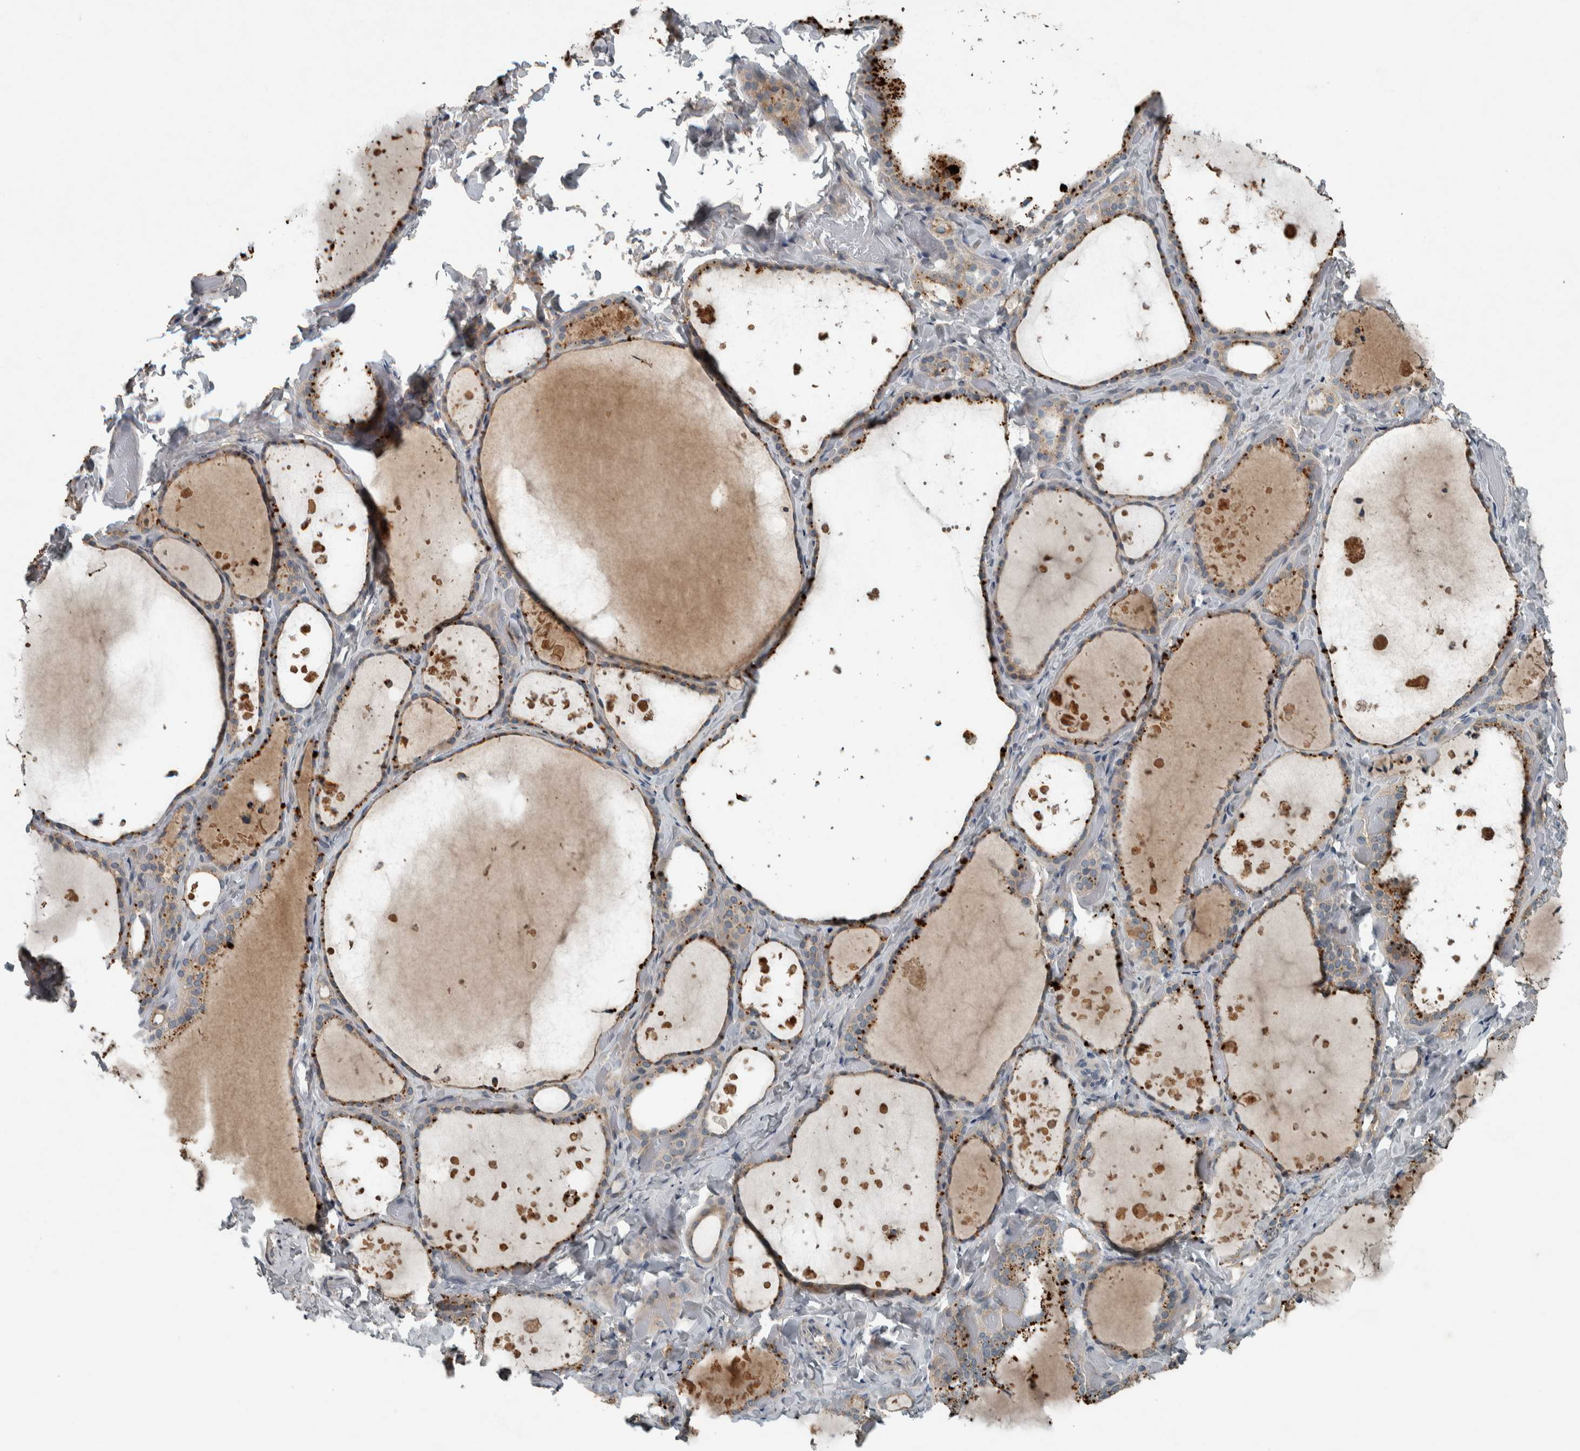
{"staining": {"intensity": "weak", "quantity": ">75%", "location": "cytoplasmic/membranous"}, "tissue": "thyroid gland", "cell_type": "Glandular cells", "image_type": "normal", "snomed": [{"axis": "morphology", "description": "Normal tissue, NOS"}, {"axis": "topography", "description": "Thyroid gland"}], "caption": "This photomicrograph displays immunohistochemistry (IHC) staining of benign thyroid gland, with low weak cytoplasmic/membranous staining in approximately >75% of glandular cells.", "gene": "CLCN2", "patient": {"sex": "female", "age": 44}}